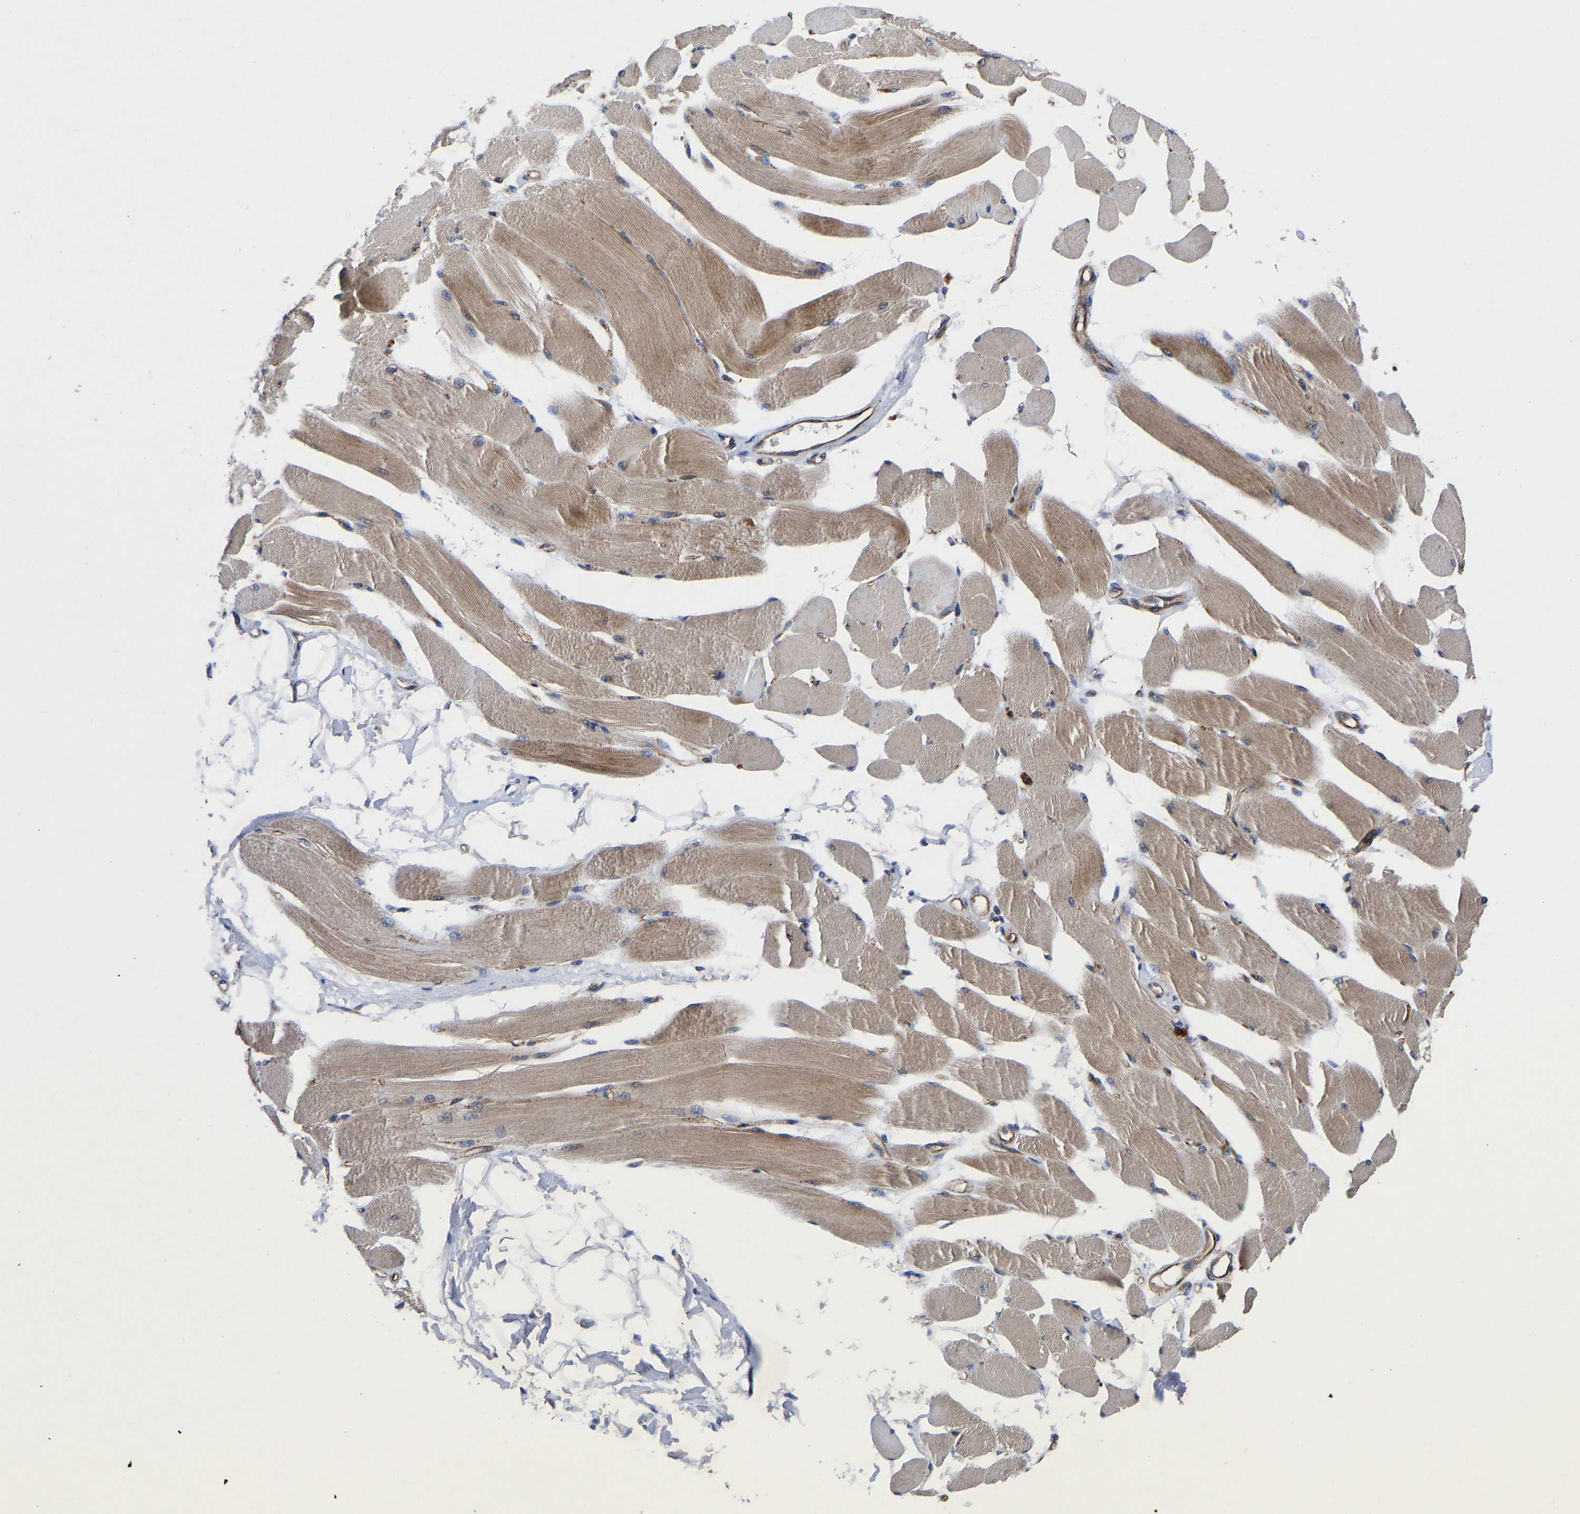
{"staining": {"intensity": "moderate", "quantity": ">75%", "location": "cytoplasmic/membranous"}, "tissue": "skeletal muscle", "cell_type": "Myocytes", "image_type": "normal", "snomed": [{"axis": "morphology", "description": "Normal tissue, NOS"}, {"axis": "topography", "description": "Skeletal muscle"}, {"axis": "topography", "description": "Peripheral nerve tissue"}], "caption": "There is medium levels of moderate cytoplasmic/membranous expression in myocytes of unremarkable skeletal muscle, as demonstrated by immunohistochemical staining (brown color).", "gene": "TMEM38B", "patient": {"sex": "female", "age": 84}}